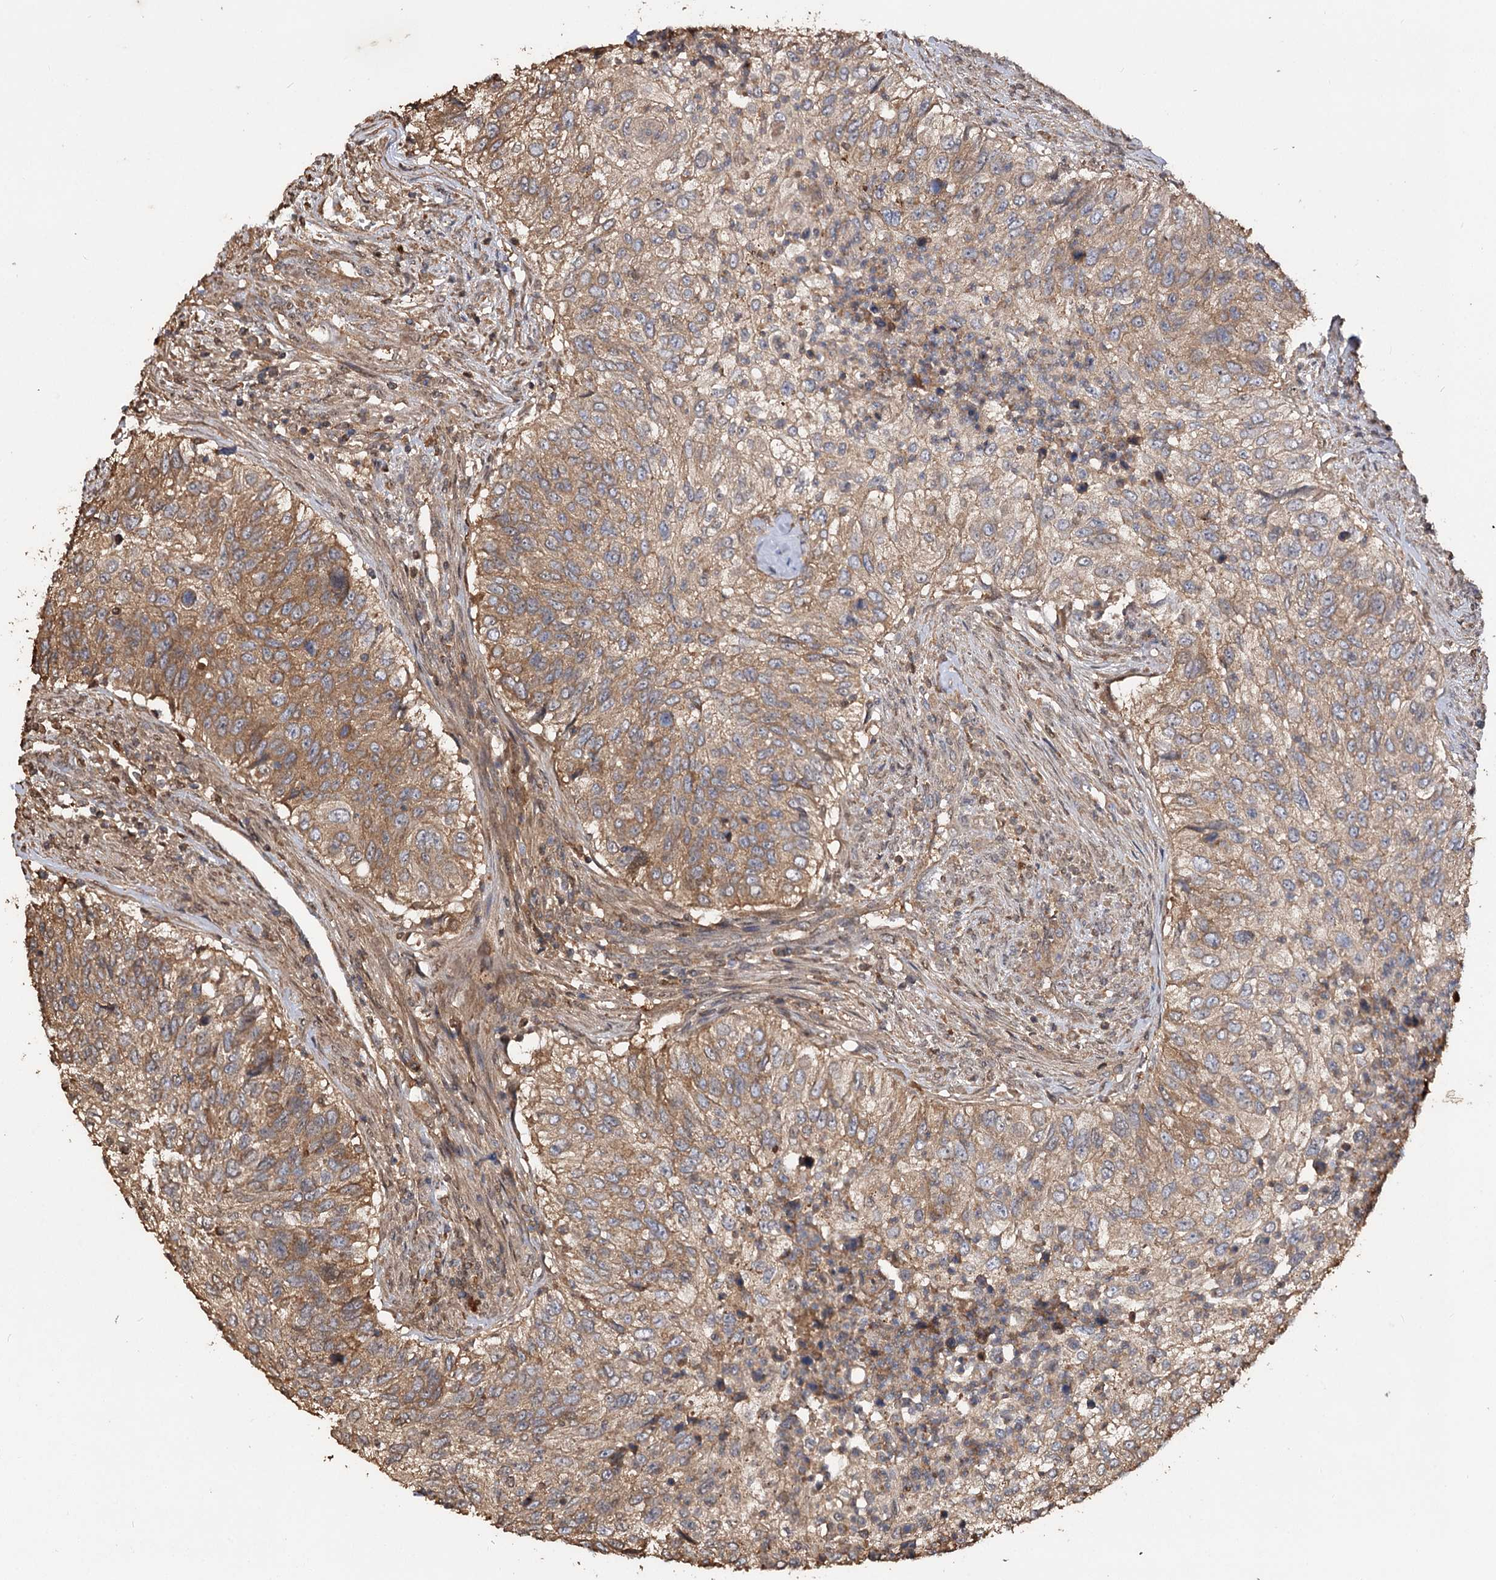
{"staining": {"intensity": "moderate", "quantity": ">75%", "location": "cytoplasmic/membranous"}, "tissue": "urothelial cancer", "cell_type": "Tumor cells", "image_type": "cancer", "snomed": [{"axis": "morphology", "description": "Urothelial carcinoma, High grade"}, {"axis": "topography", "description": "Urinary bladder"}], "caption": "Immunohistochemical staining of human high-grade urothelial carcinoma displays medium levels of moderate cytoplasmic/membranous staining in about >75% of tumor cells. (Brightfield microscopy of DAB IHC at high magnification).", "gene": "ARL13A", "patient": {"sex": "female", "age": 60}}